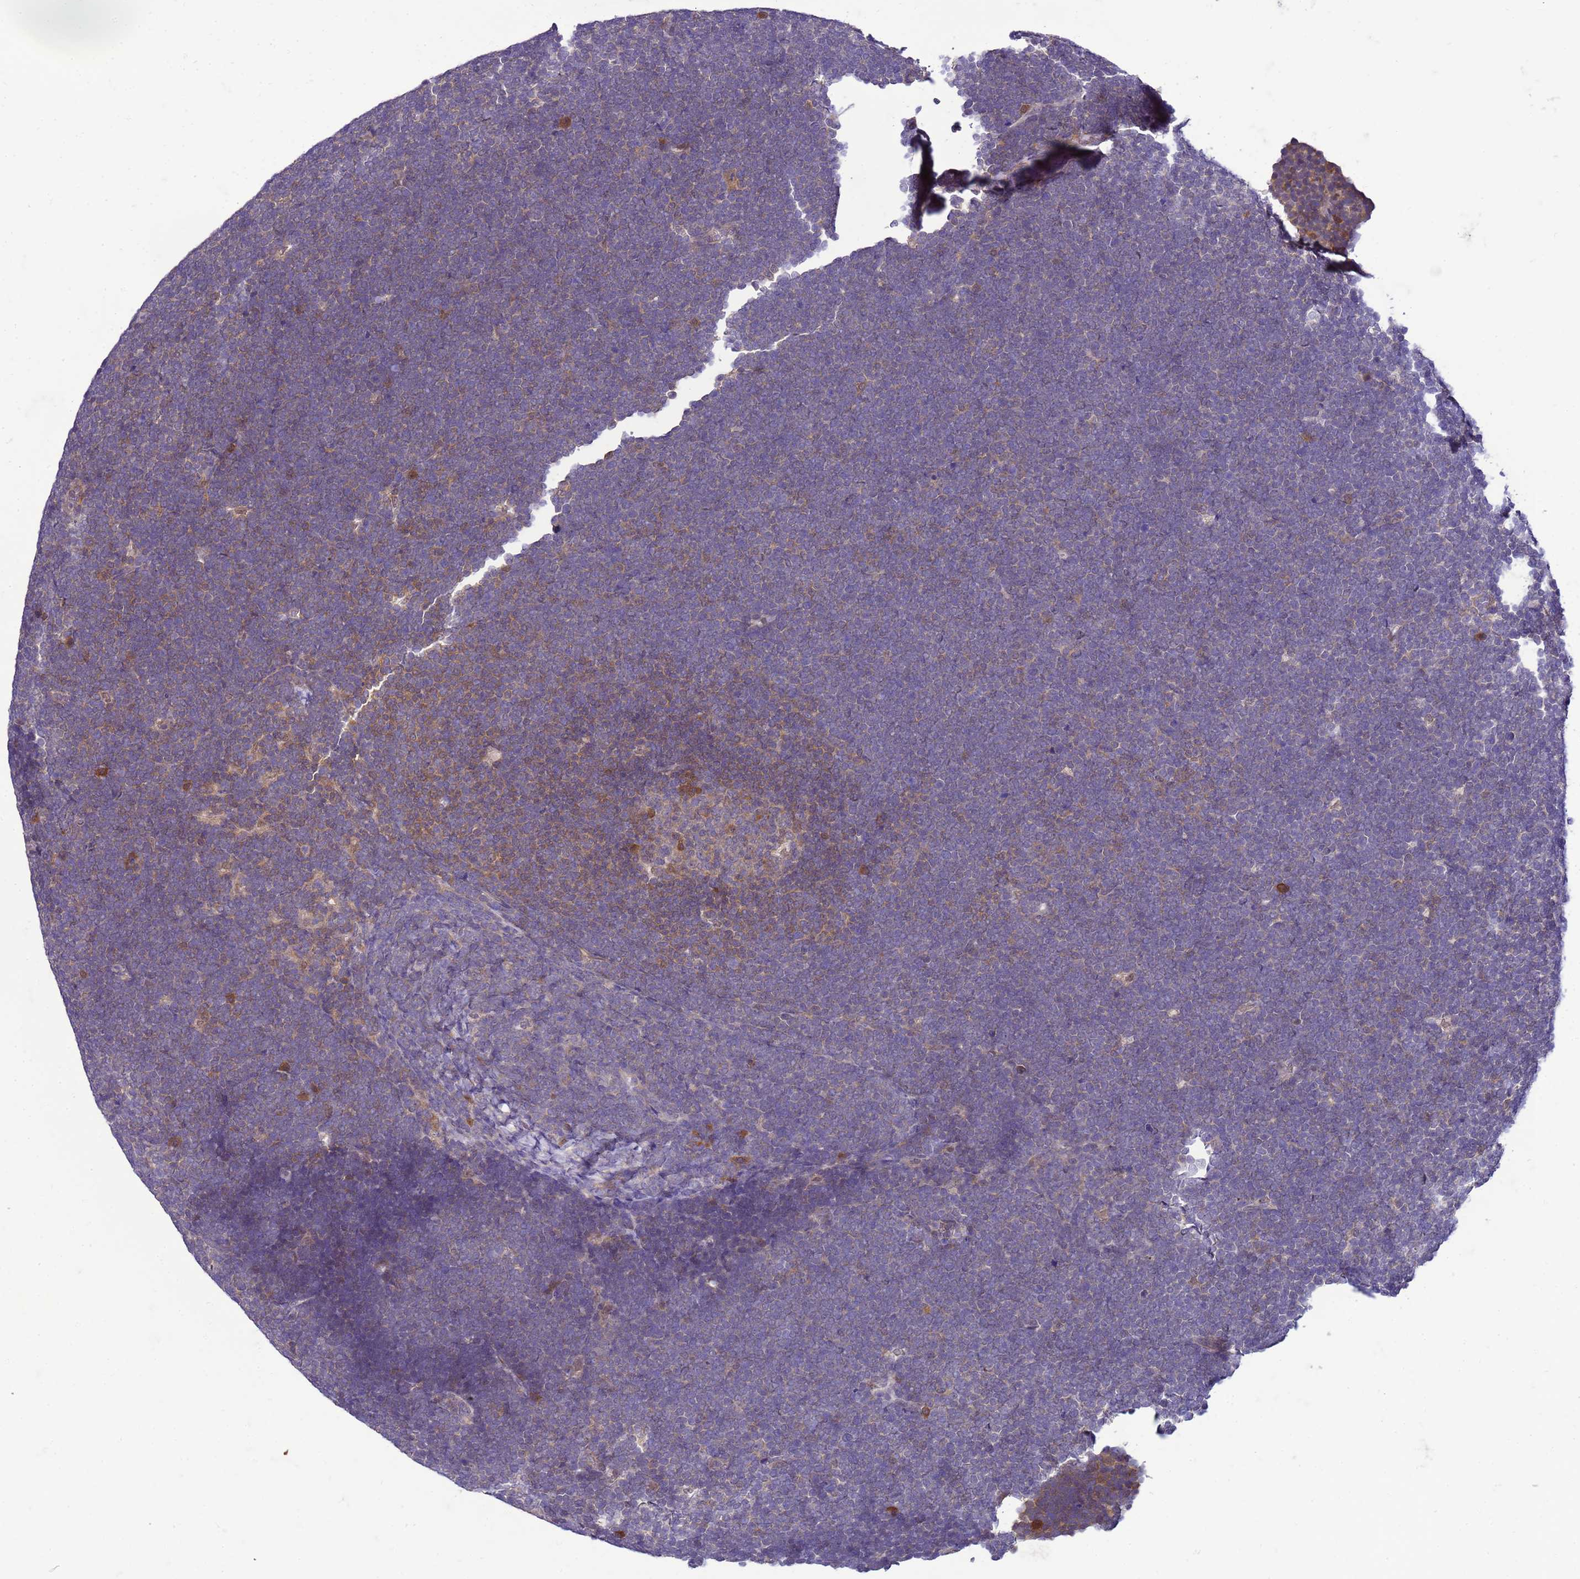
{"staining": {"intensity": "weak", "quantity": "<25%", "location": "cytoplasmic/membranous"}, "tissue": "lymphoma", "cell_type": "Tumor cells", "image_type": "cancer", "snomed": [{"axis": "morphology", "description": "Malignant lymphoma, non-Hodgkin's type, High grade"}, {"axis": "topography", "description": "Lymph node"}], "caption": "Immunohistochemical staining of lymphoma shows no significant positivity in tumor cells.", "gene": "DDI2", "patient": {"sex": "male", "age": 13}}